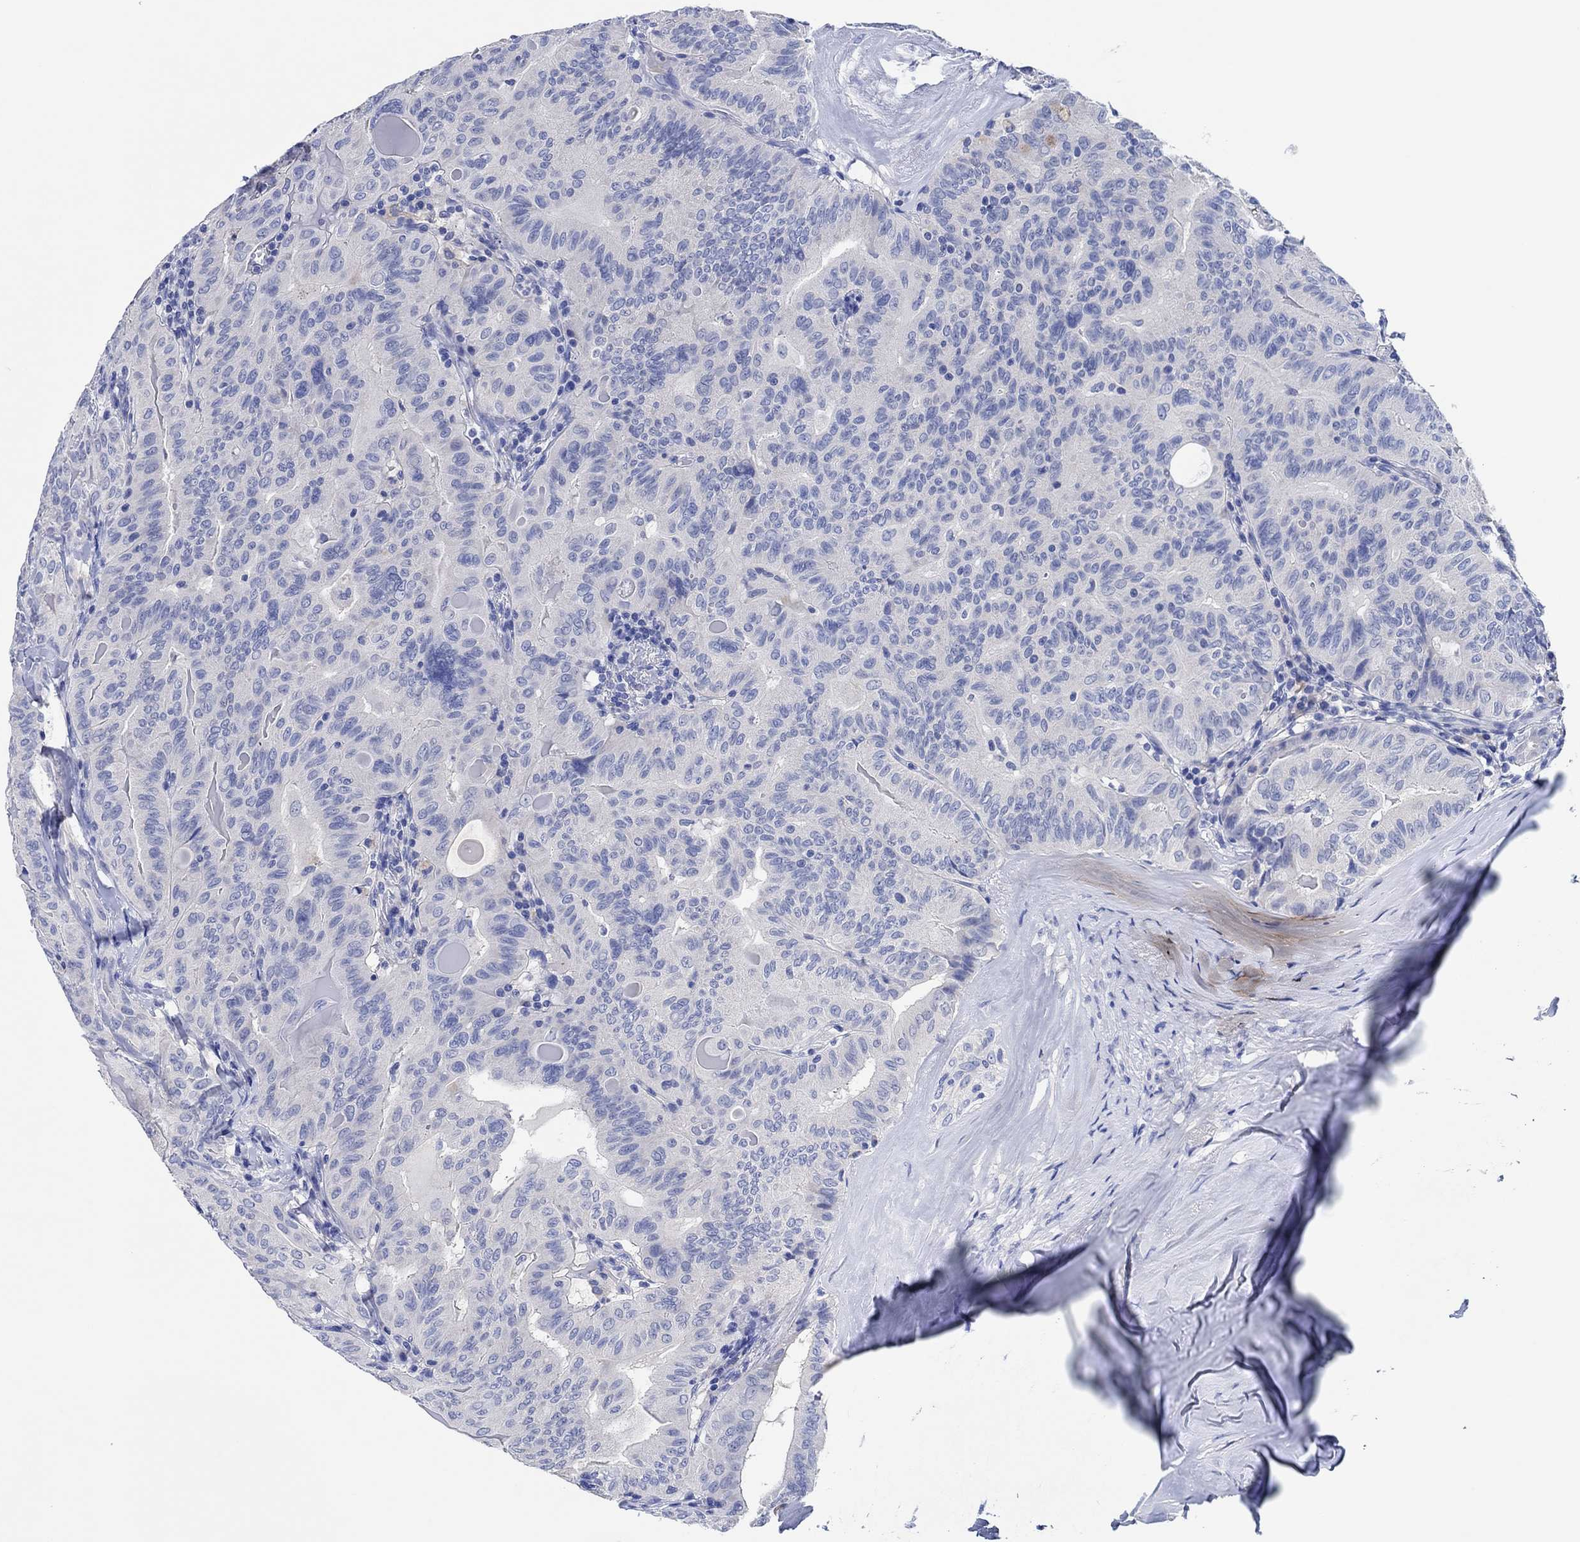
{"staining": {"intensity": "negative", "quantity": "none", "location": "none"}, "tissue": "thyroid cancer", "cell_type": "Tumor cells", "image_type": "cancer", "snomed": [{"axis": "morphology", "description": "Papillary adenocarcinoma, NOS"}, {"axis": "topography", "description": "Thyroid gland"}], "caption": "Tumor cells show no significant positivity in thyroid papillary adenocarcinoma.", "gene": "CPNE6", "patient": {"sex": "female", "age": 68}}